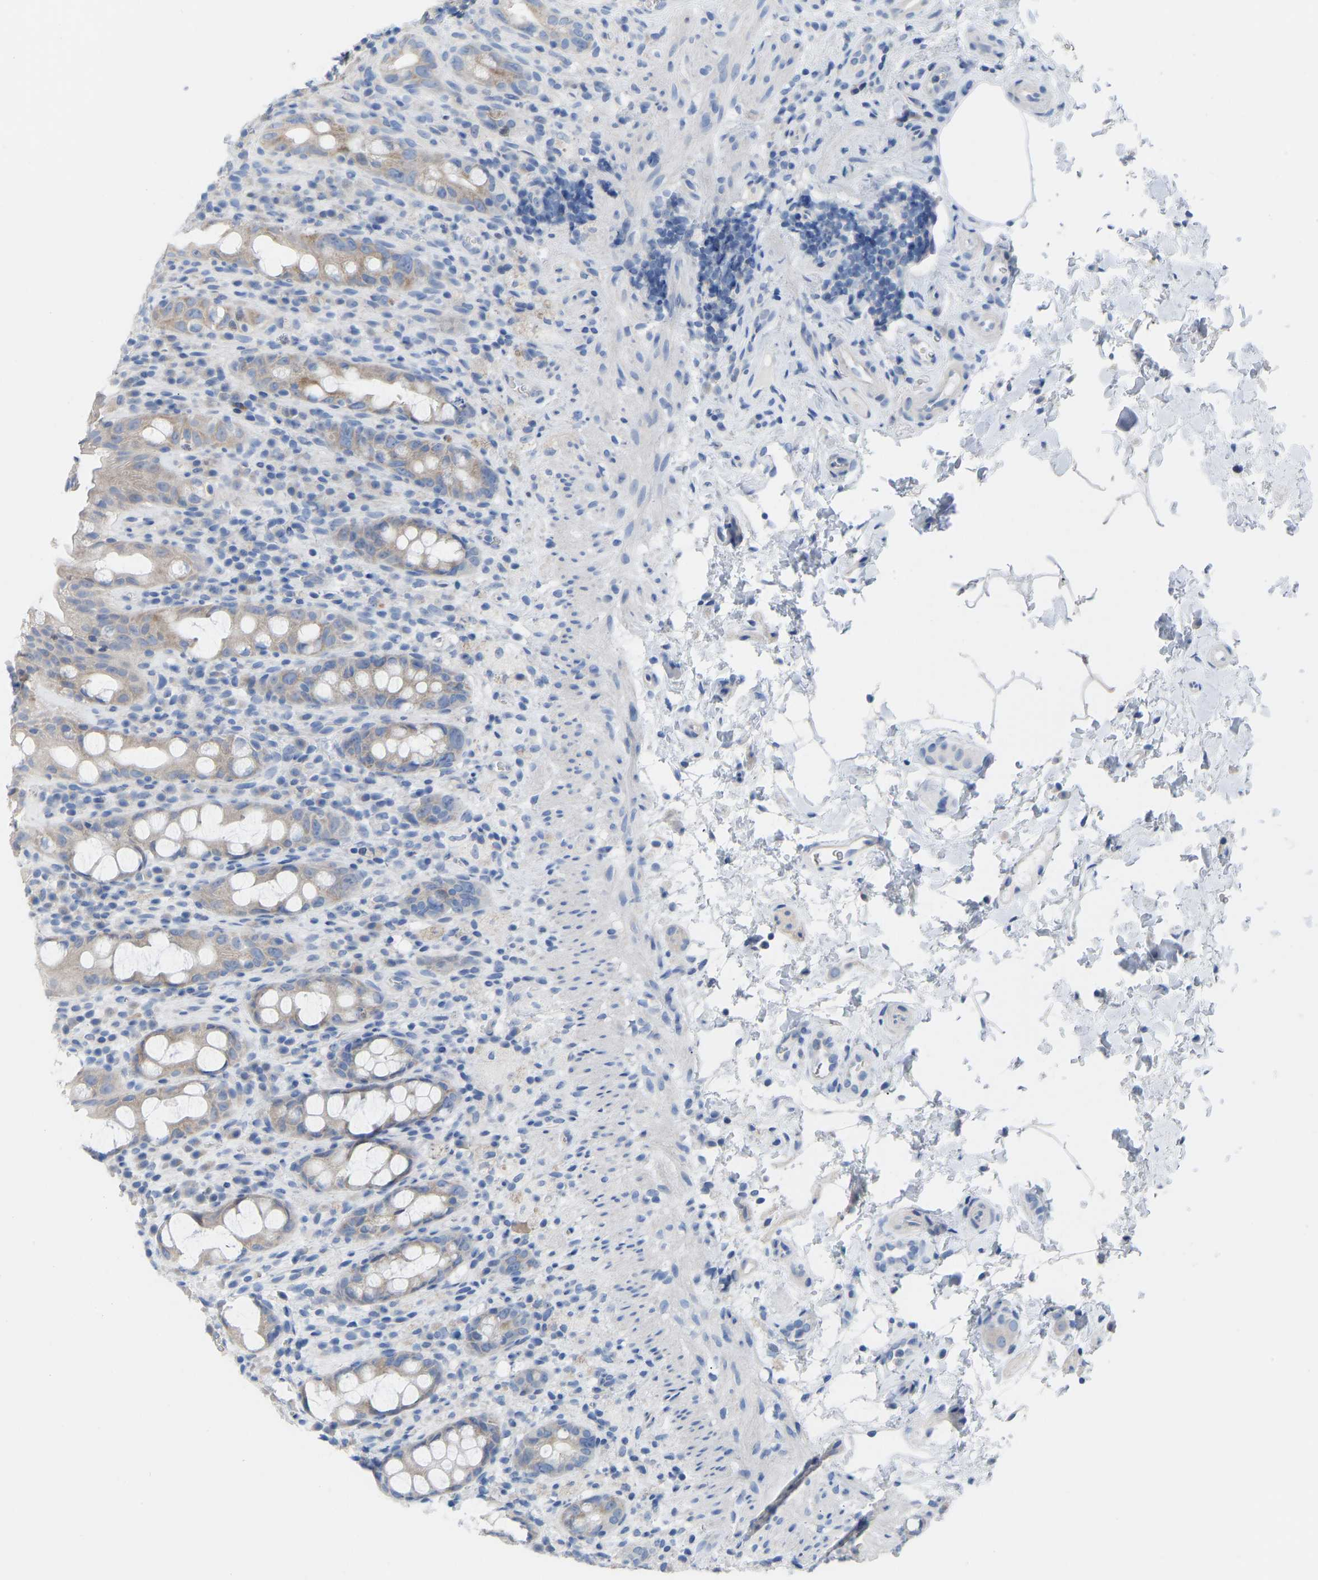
{"staining": {"intensity": "weak", "quantity": "<25%", "location": "cytoplasmic/membranous"}, "tissue": "rectum", "cell_type": "Glandular cells", "image_type": "normal", "snomed": [{"axis": "morphology", "description": "Normal tissue, NOS"}, {"axis": "topography", "description": "Rectum"}], "caption": "This is an immunohistochemistry photomicrograph of normal human rectum. There is no expression in glandular cells.", "gene": "OLIG2", "patient": {"sex": "male", "age": 44}}